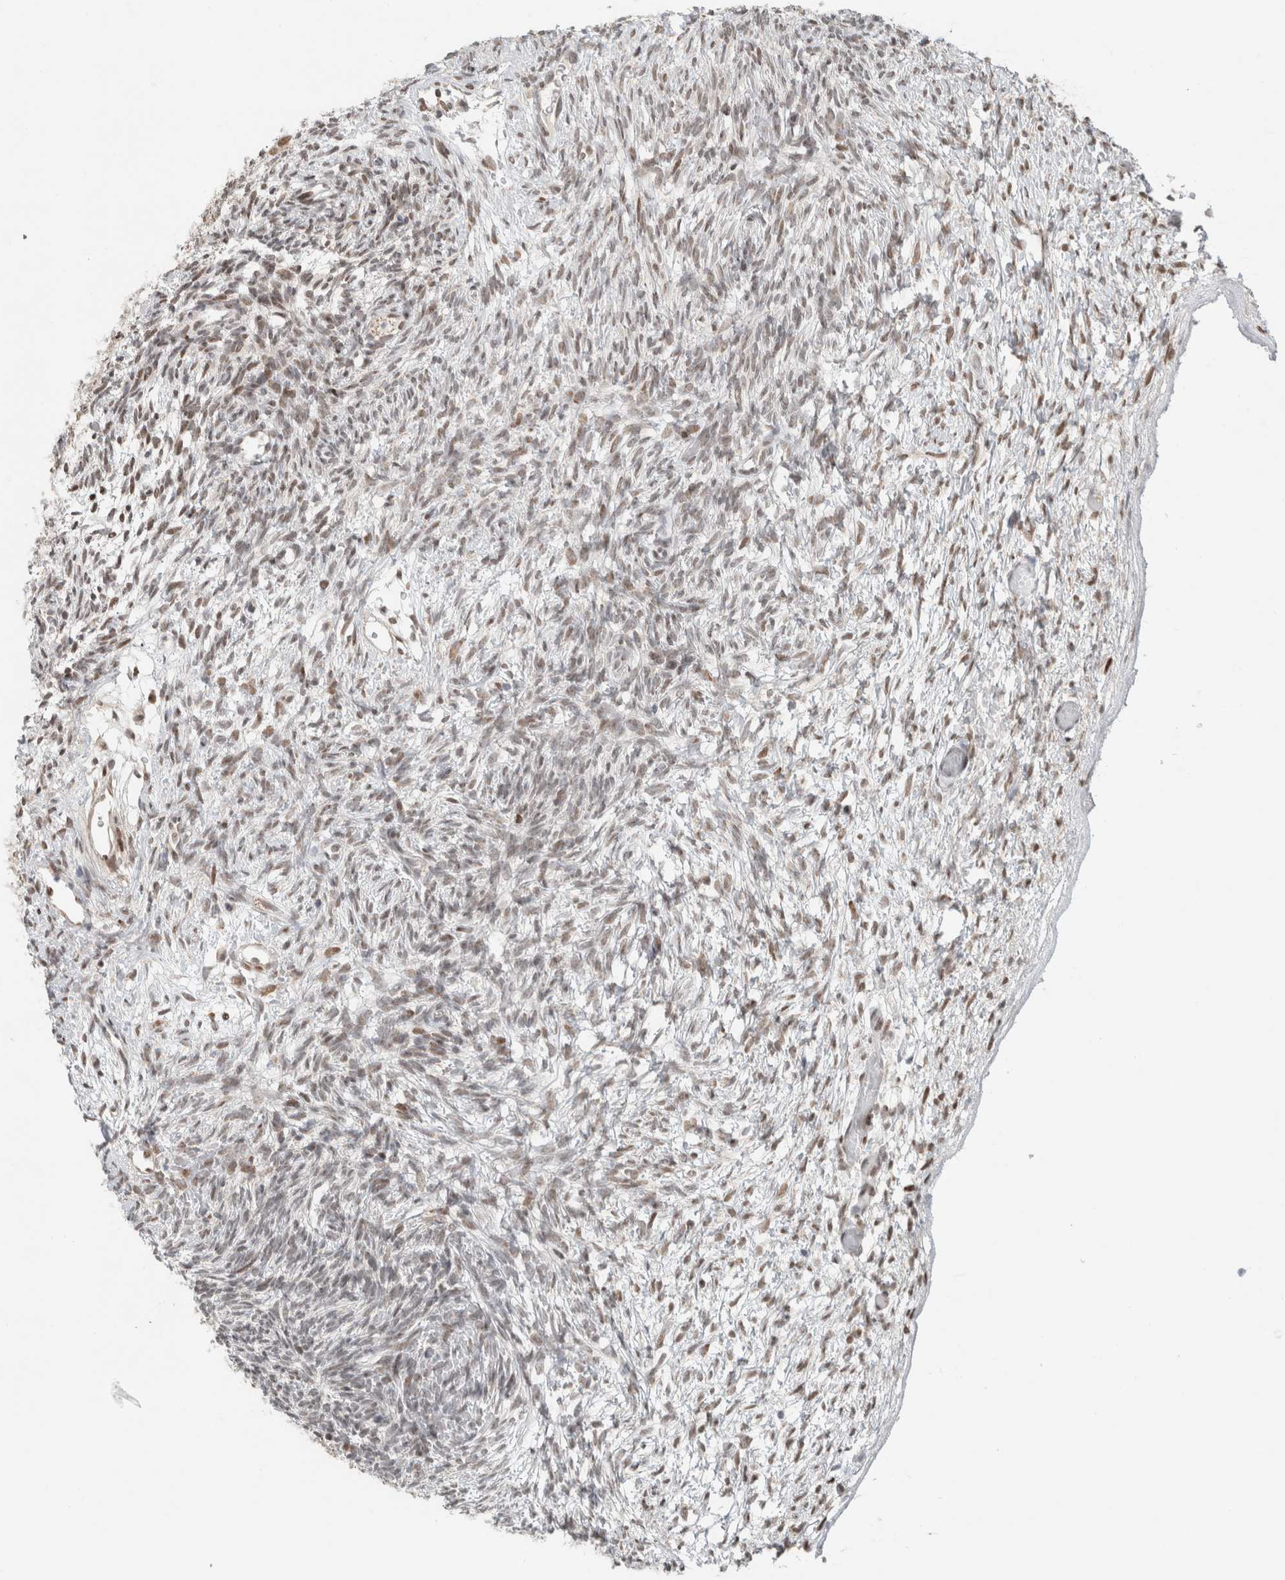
{"staining": {"intensity": "strong", "quantity": ">75%", "location": "nuclear"}, "tissue": "ovary", "cell_type": "Follicle cells", "image_type": "normal", "snomed": [{"axis": "morphology", "description": "Normal tissue, NOS"}, {"axis": "topography", "description": "Ovary"}], "caption": "Immunohistochemistry (IHC) (DAB (3,3'-diaminobenzidine)) staining of unremarkable human ovary displays strong nuclear protein staining in approximately >75% of follicle cells.", "gene": "HNRNPR", "patient": {"sex": "female", "age": 34}}